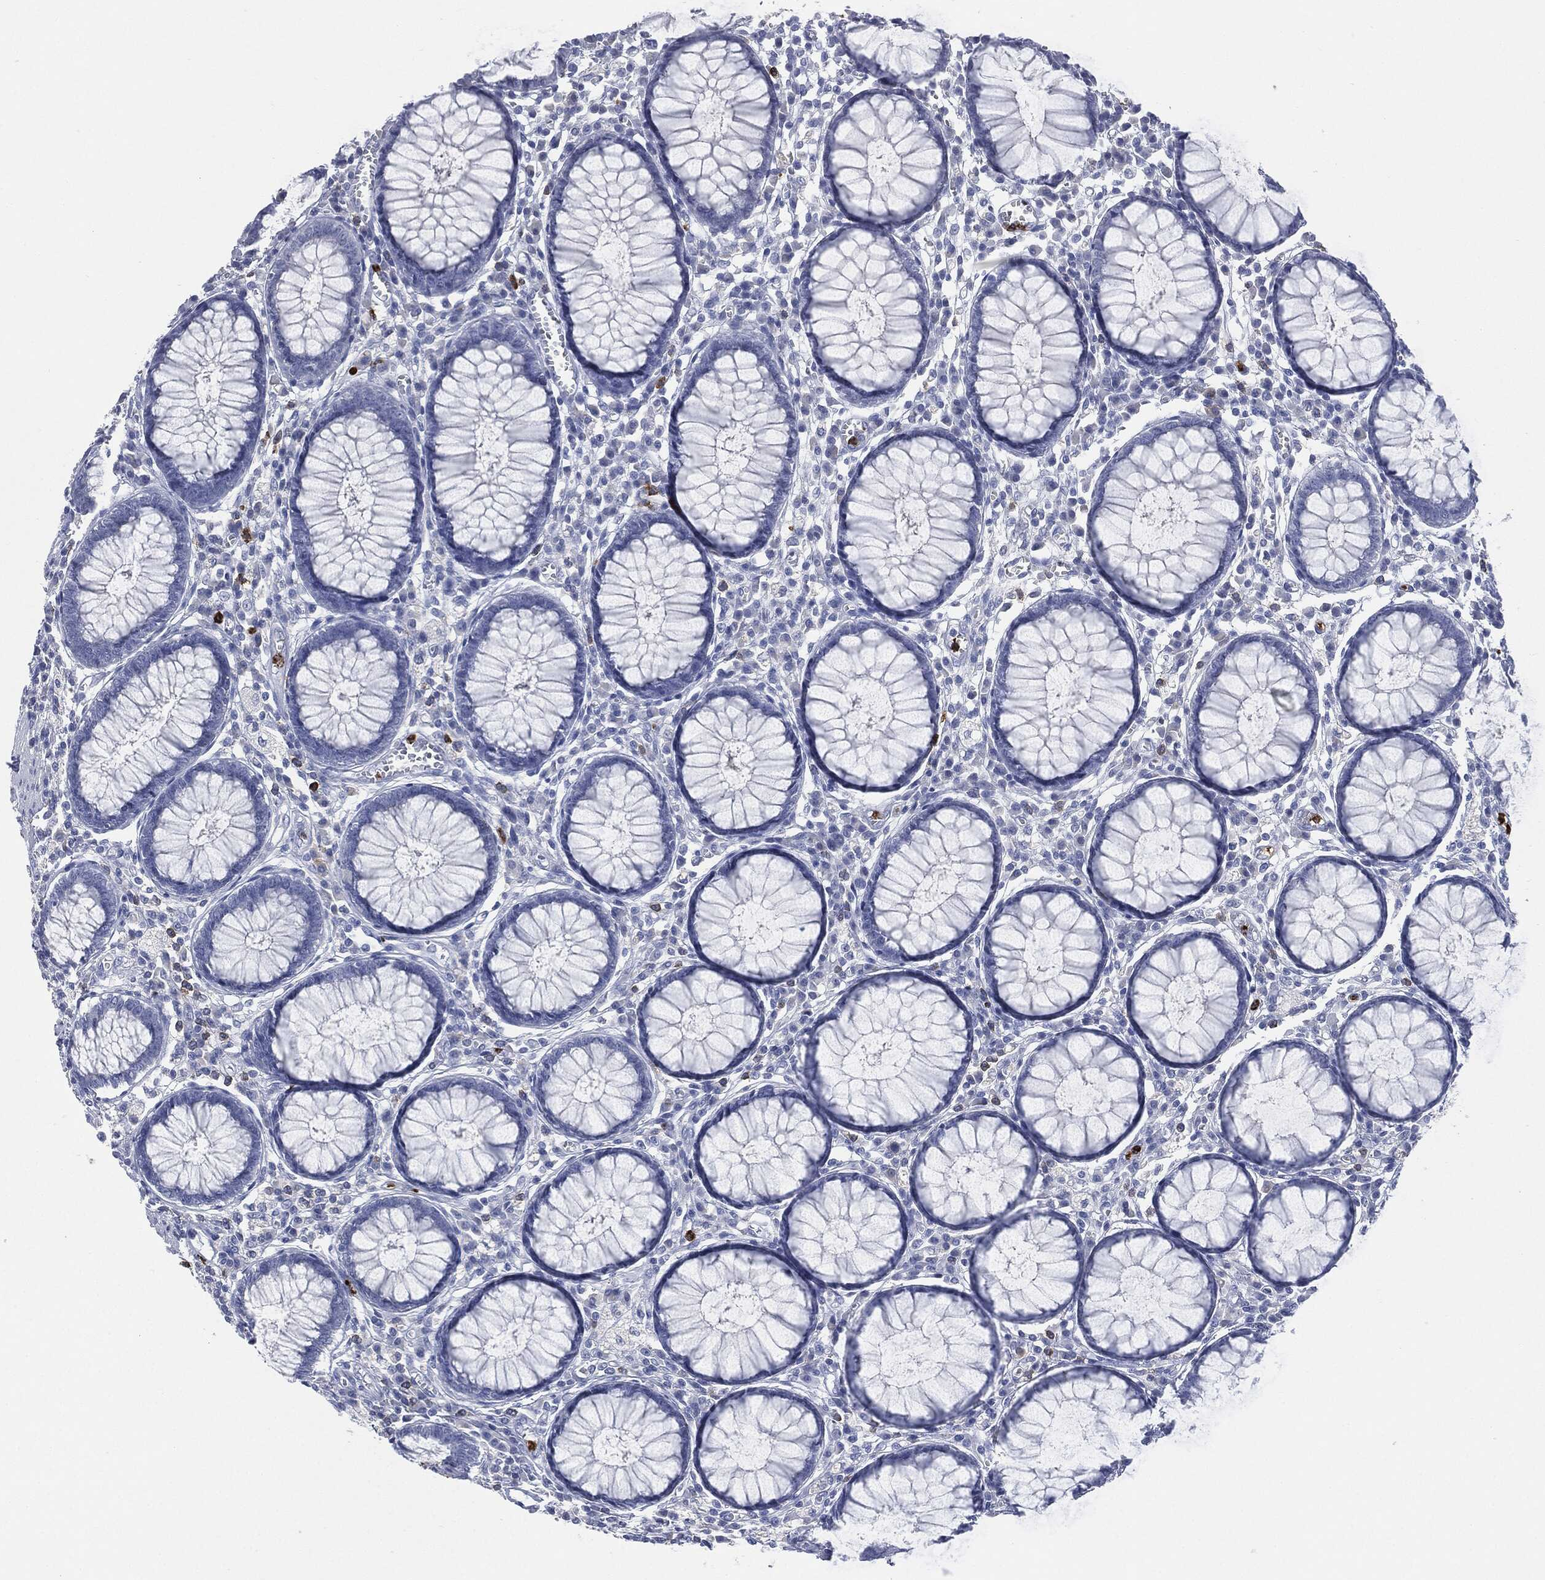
{"staining": {"intensity": "negative", "quantity": "none", "location": "none"}, "tissue": "colon", "cell_type": "Endothelial cells", "image_type": "normal", "snomed": [{"axis": "morphology", "description": "Normal tissue, NOS"}, {"axis": "topography", "description": "Colon"}], "caption": "This is an immunohistochemistry image of normal human colon. There is no staining in endothelial cells.", "gene": "CEACAM8", "patient": {"sex": "male", "age": 65}}